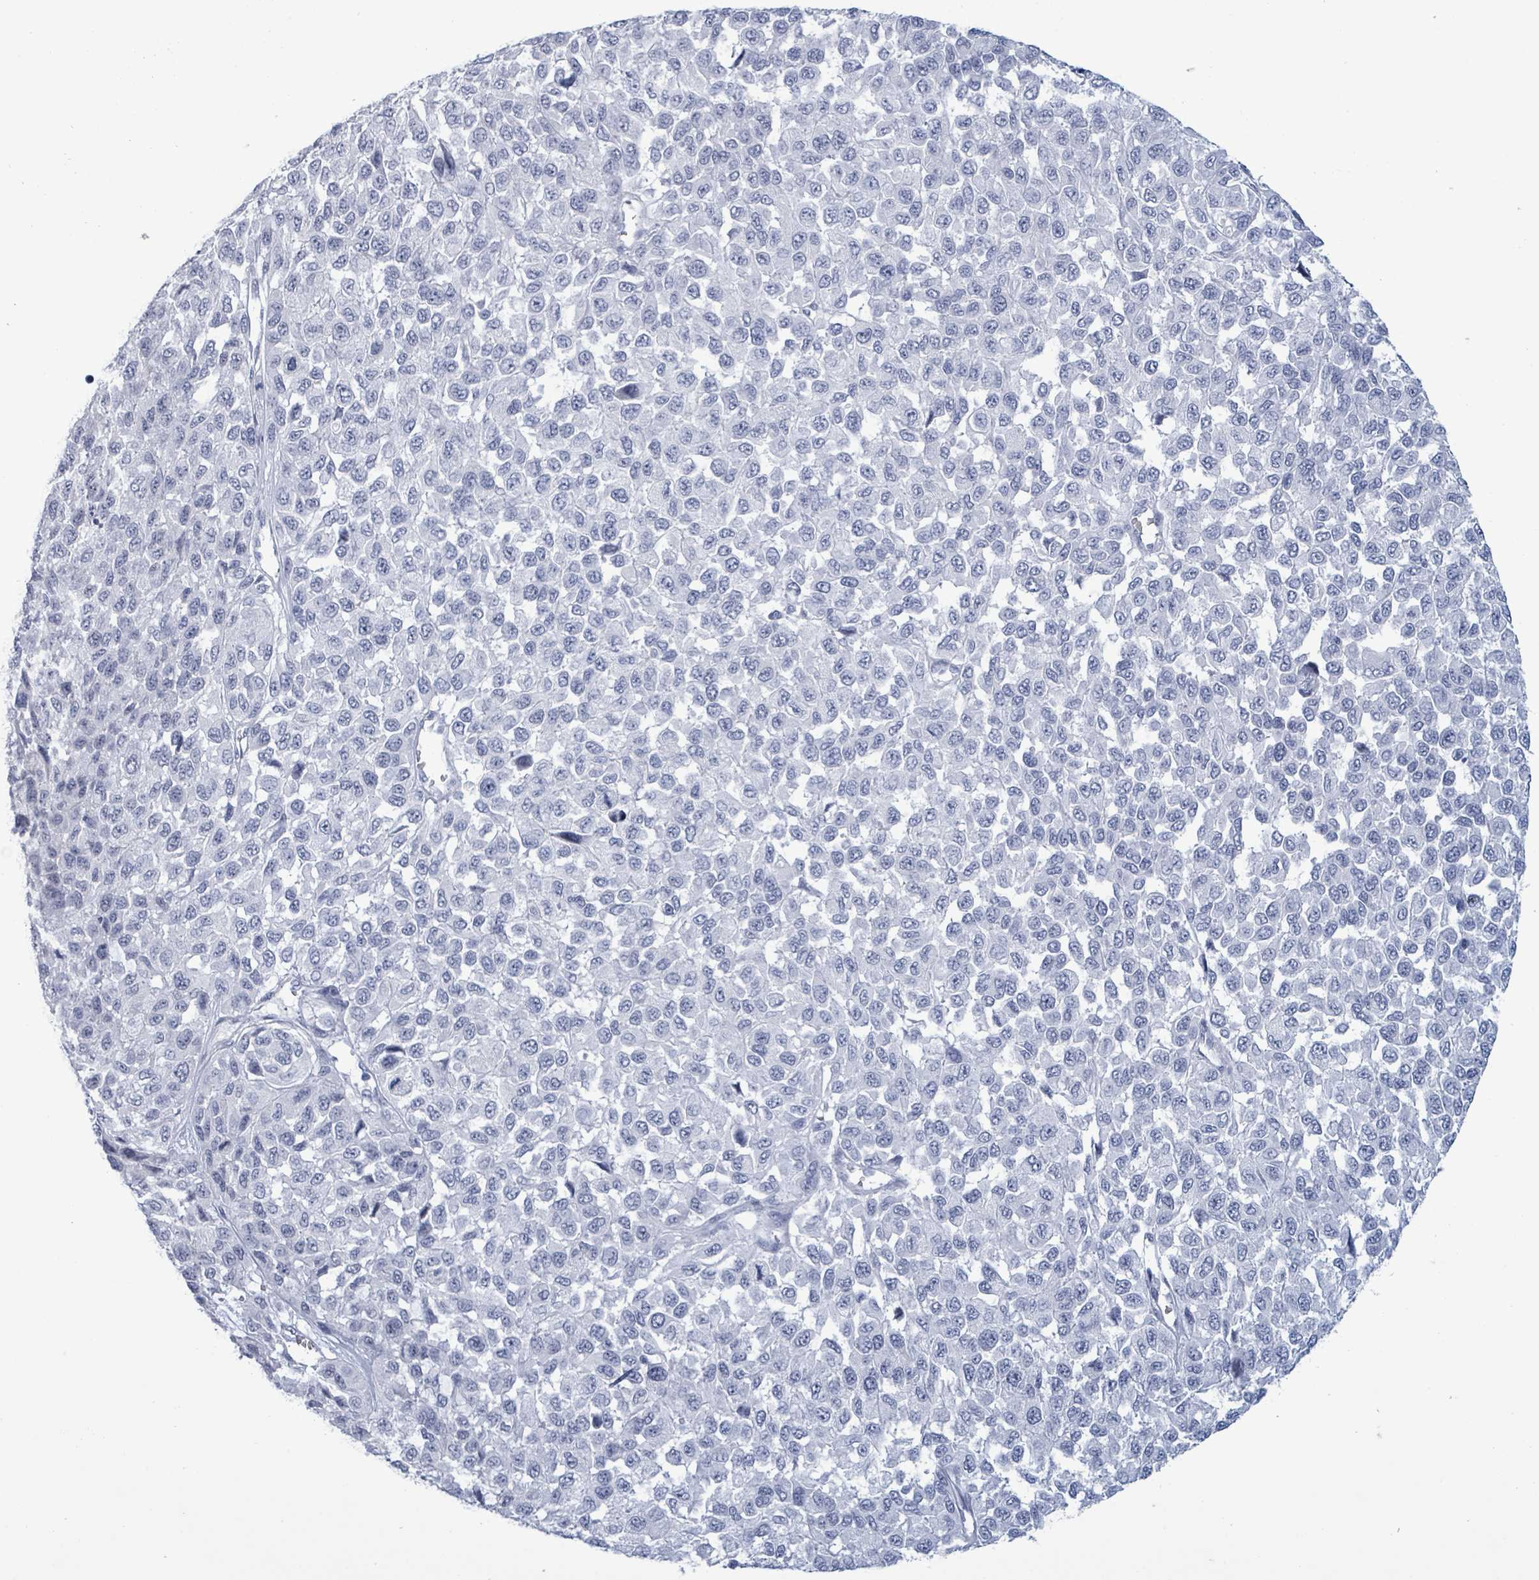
{"staining": {"intensity": "negative", "quantity": "none", "location": "none"}, "tissue": "melanoma", "cell_type": "Tumor cells", "image_type": "cancer", "snomed": [{"axis": "morphology", "description": "Malignant melanoma, NOS"}, {"axis": "topography", "description": "Skin"}], "caption": "IHC image of neoplastic tissue: malignant melanoma stained with DAB (3,3'-diaminobenzidine) reveals no significant protein positivity in tumor cells.", "gene": "ZNF771", "patient": {"sex": "male", "age": 62}}